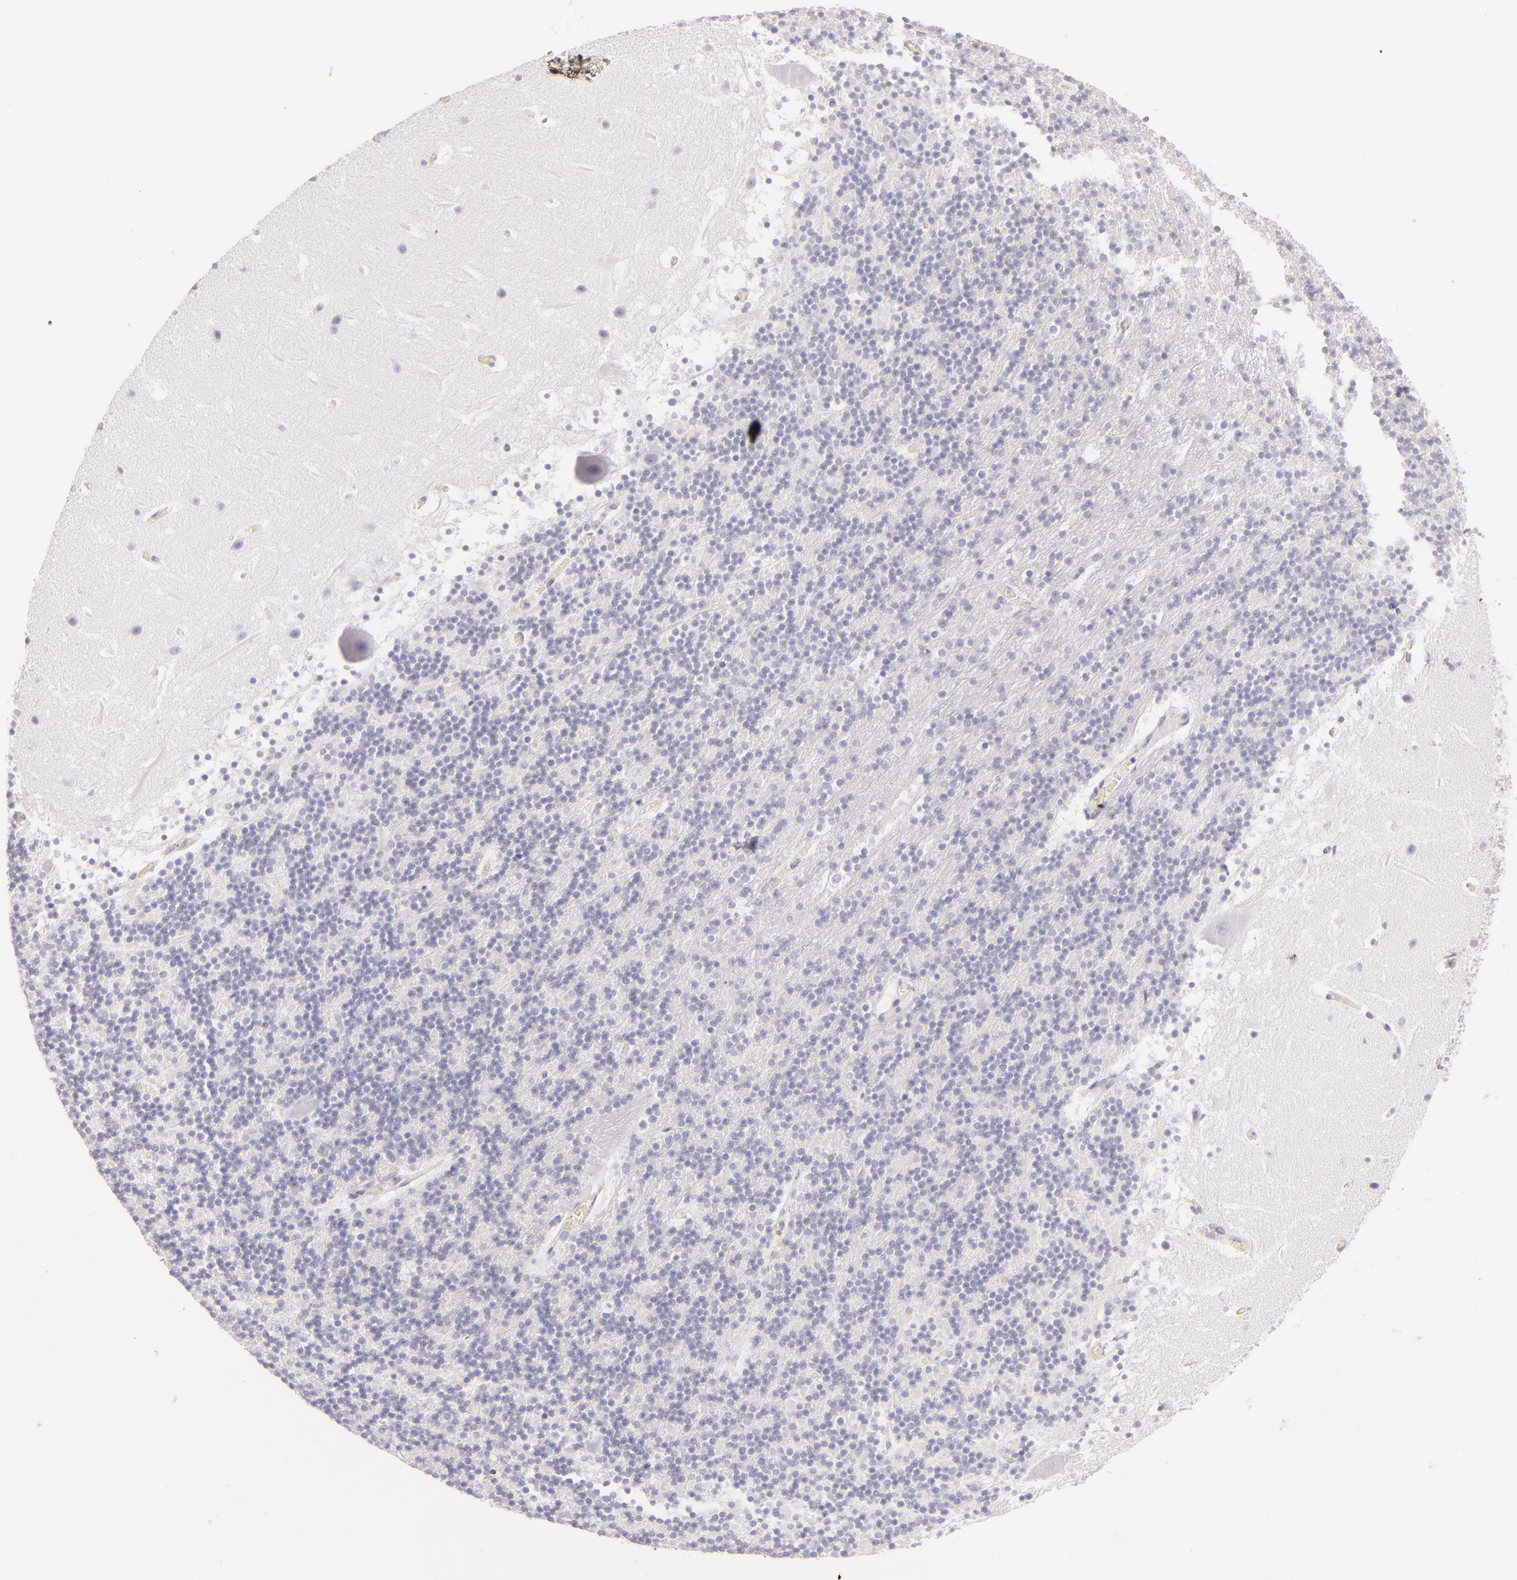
{"staining": {"intensity": "negative", "quantity": "none", "location": "none"}, "tissue": "cerebellum", "cell_type": "Cells in granular layer", "image_type": "normal", "snomed": [{"axis": "morphology", "description": "Normal tissue, NOS"}, {"axis": "topography", "description": "Cerebellum"}], "caption": "The micrograph demonstrates no significant staining in cells in granular layer of cerebellum. (Immunohistochemistry, brightfield microscopy, high magnification).", "gene": "FABP1", "patient": {"sex": "male", "age": 45}}